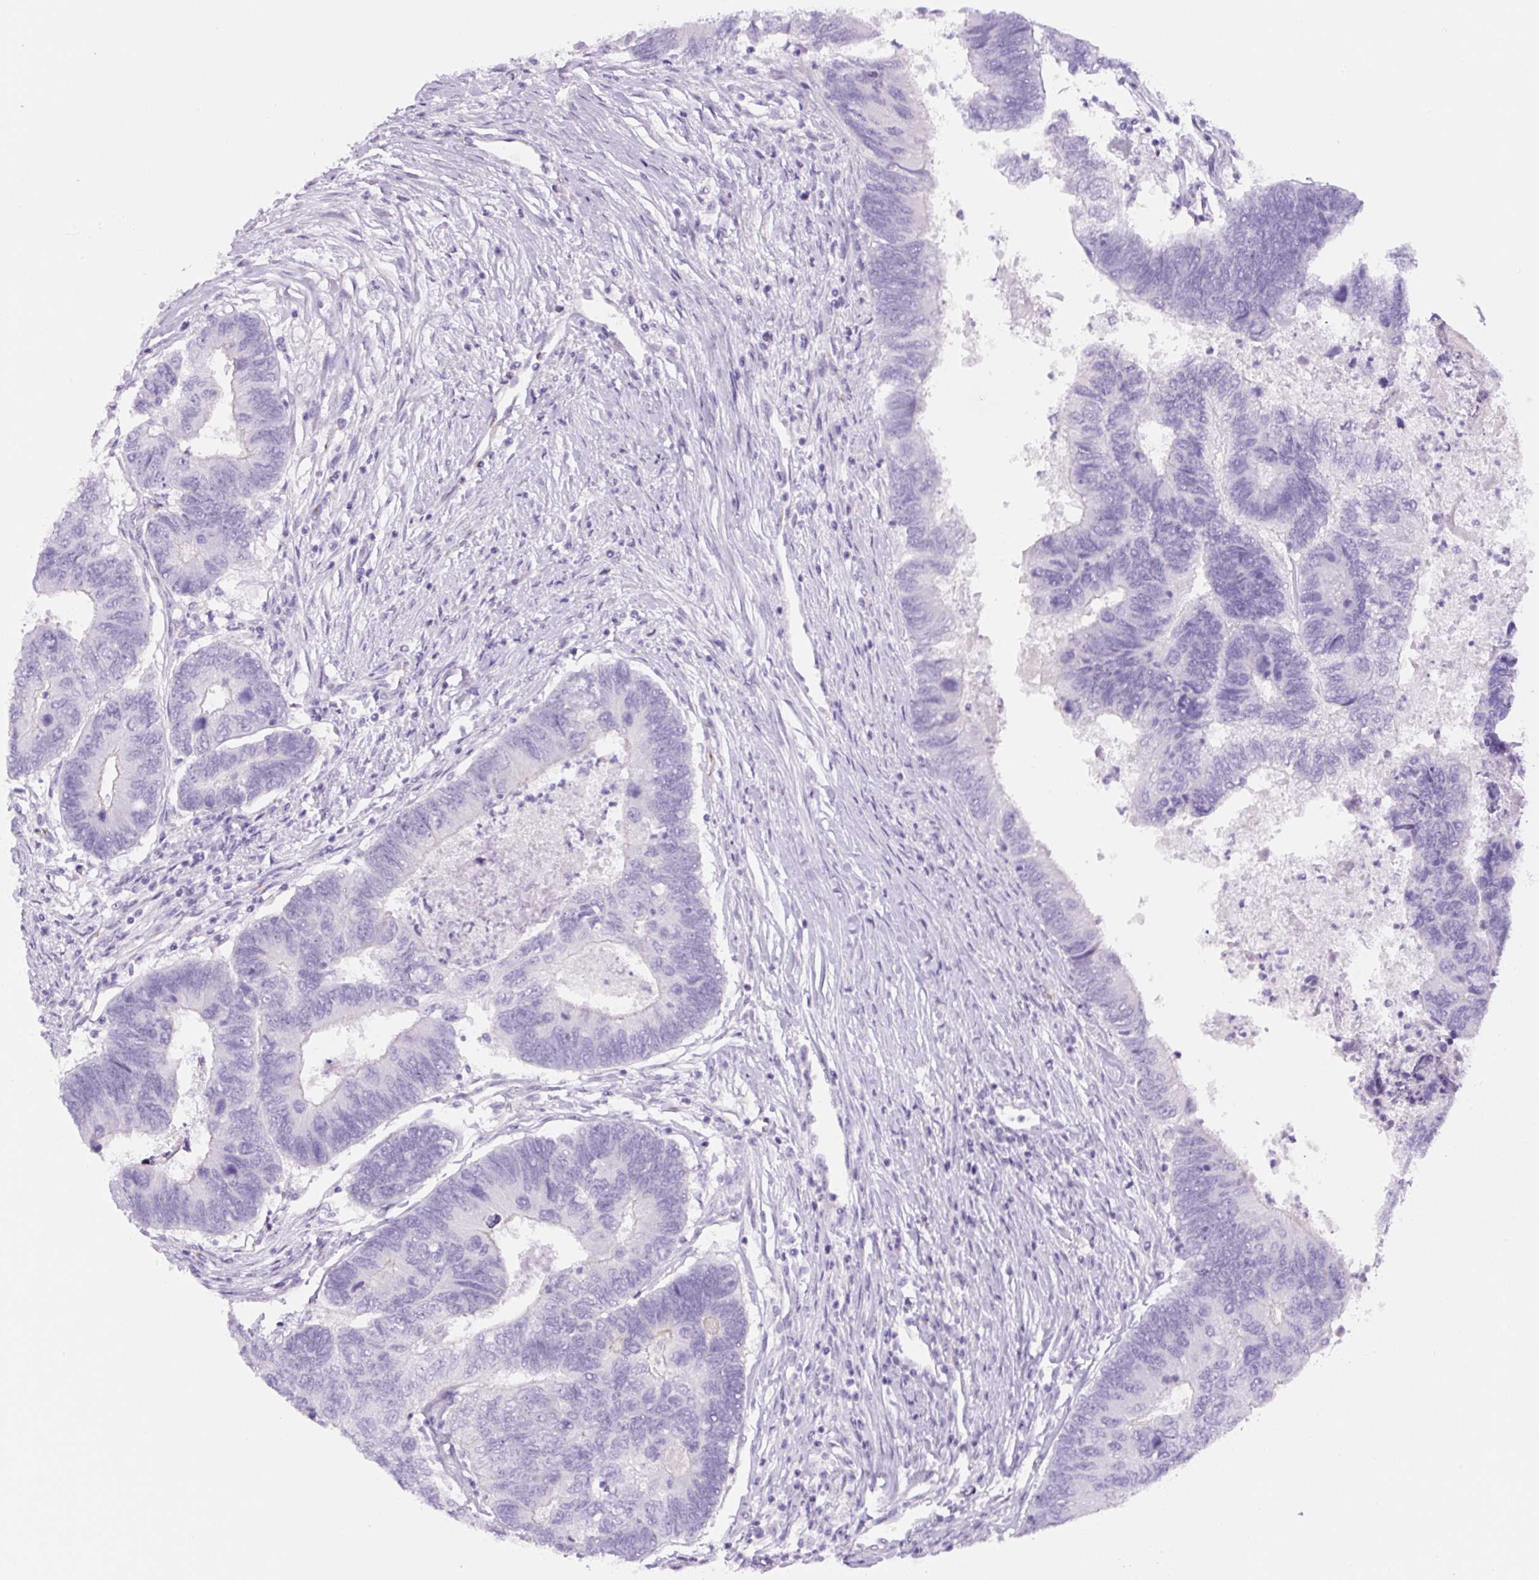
{"staining": {"intensity": "negative", "quantity": "none", "location": "none"}, "tissue": "colorectal cancer", "cell_type": "Tumor cells", "image_type": "cancer", "snomed": [{"axis": "morphology", "description": "Adenocarcinoma, NOS"}, {"axis": "topography", "description": "Colon"}], "caption": "There is no significant staining in tumor cells of colorectal cancer.", "gene": "RSPO4", "patient": {"sex": "female", "age": 67}}